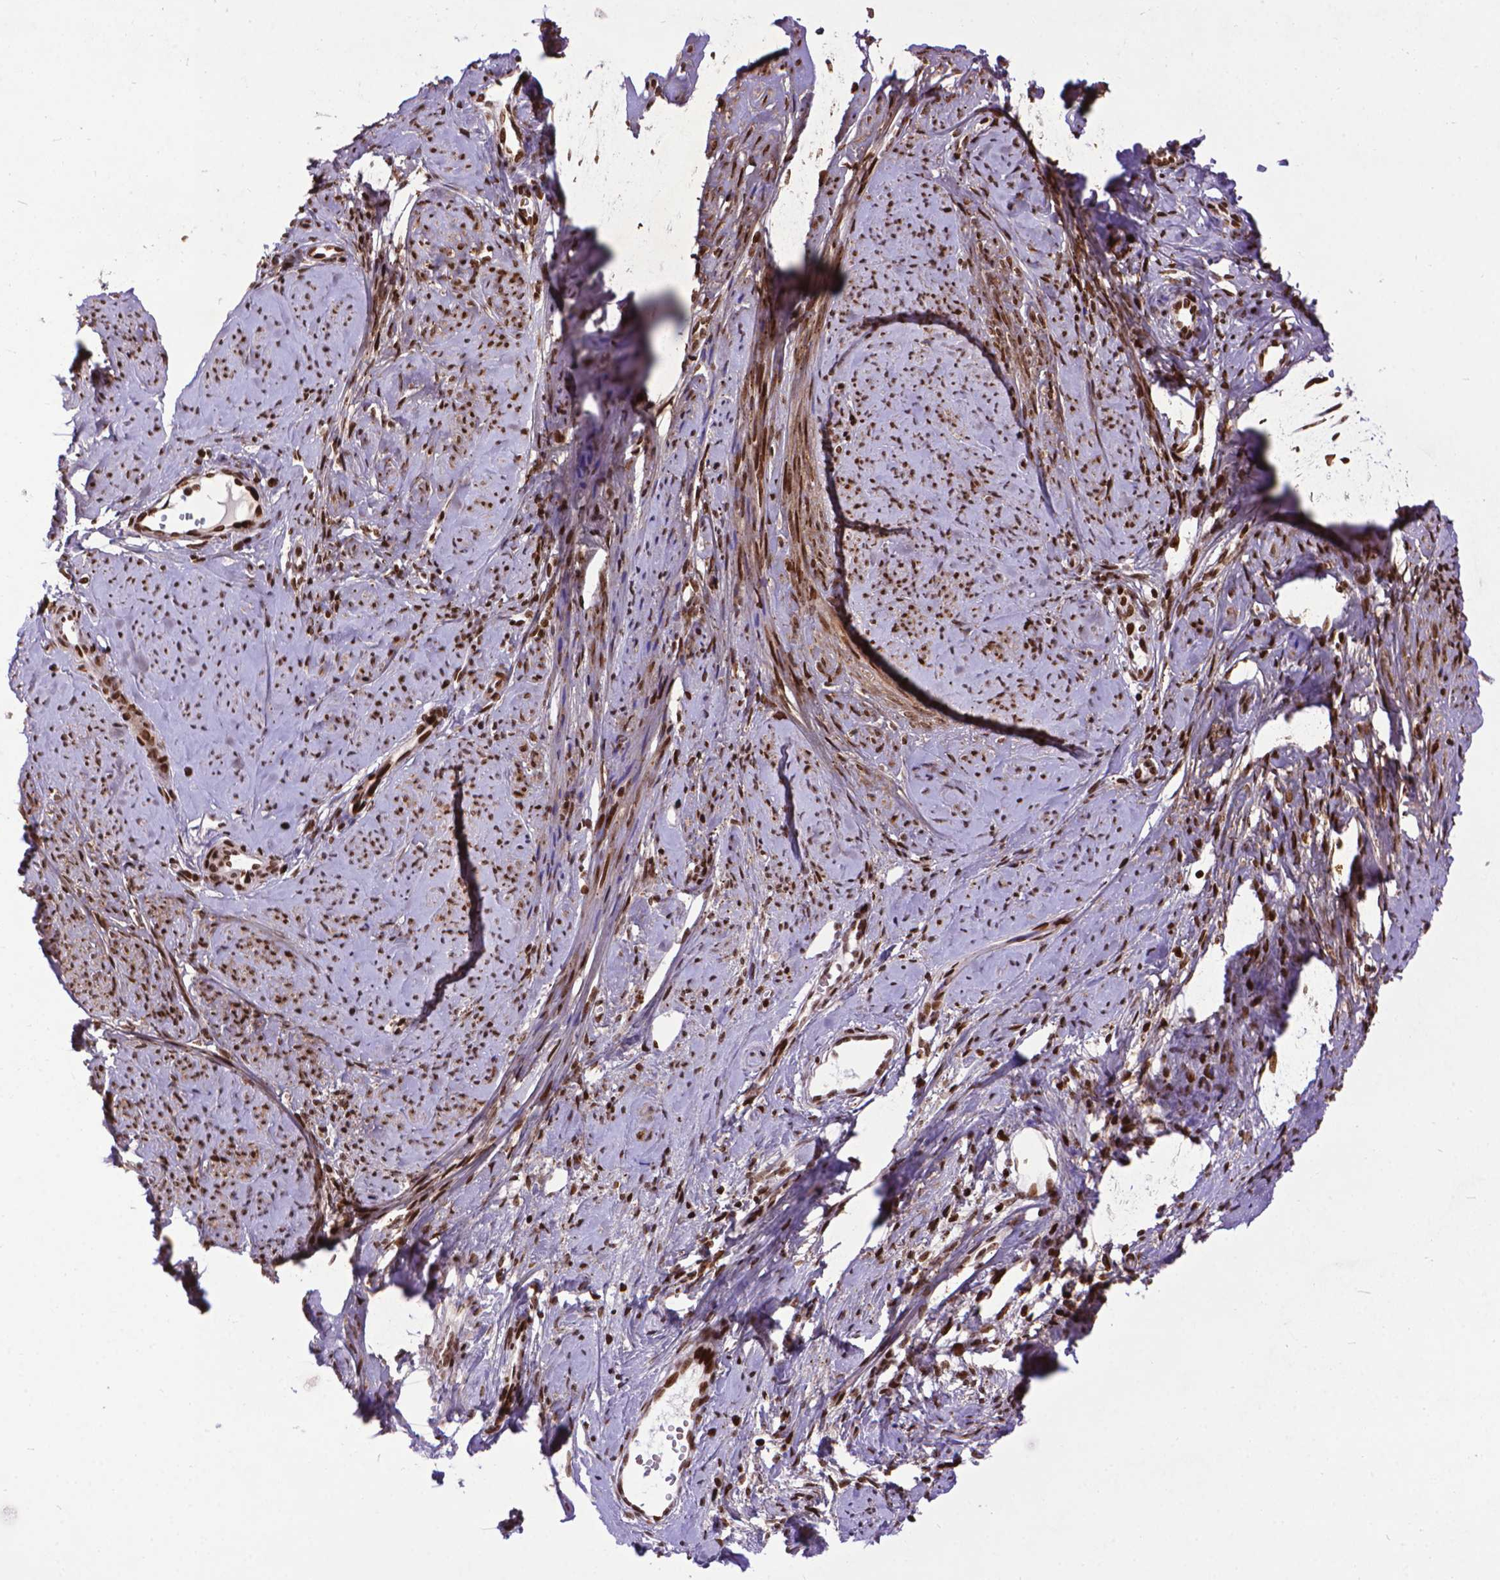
{"staining": {"intensity": "strong", "quantity": ">75%", "location": "cytoplasmic/membranous,nuclear"}, "tissue": "smooth muscle", "cell_type": "Smooth muscle cells", "image_type": "normal", "snomed": [{"axis": "morphology", "description": "Normal tissue, NOS"}, {"axis": "topography", "description": "Smooth muscle"}], "caption": "Immunohistochemistry (IHC) staining of benign smooth muscle, which displays high levels of strong cytoplasmic/membranous,nuclear staining in about >75% of smooth muscle cells indicating strong cytoplasmic/membranous,nuclear protein expression. The staining was performed using DAB (brown) for protein detection and nuclei were counterstained in hematoxylin (blue).", "gene": "AMER1", "patient": {"sex": "female", "age": 48}}